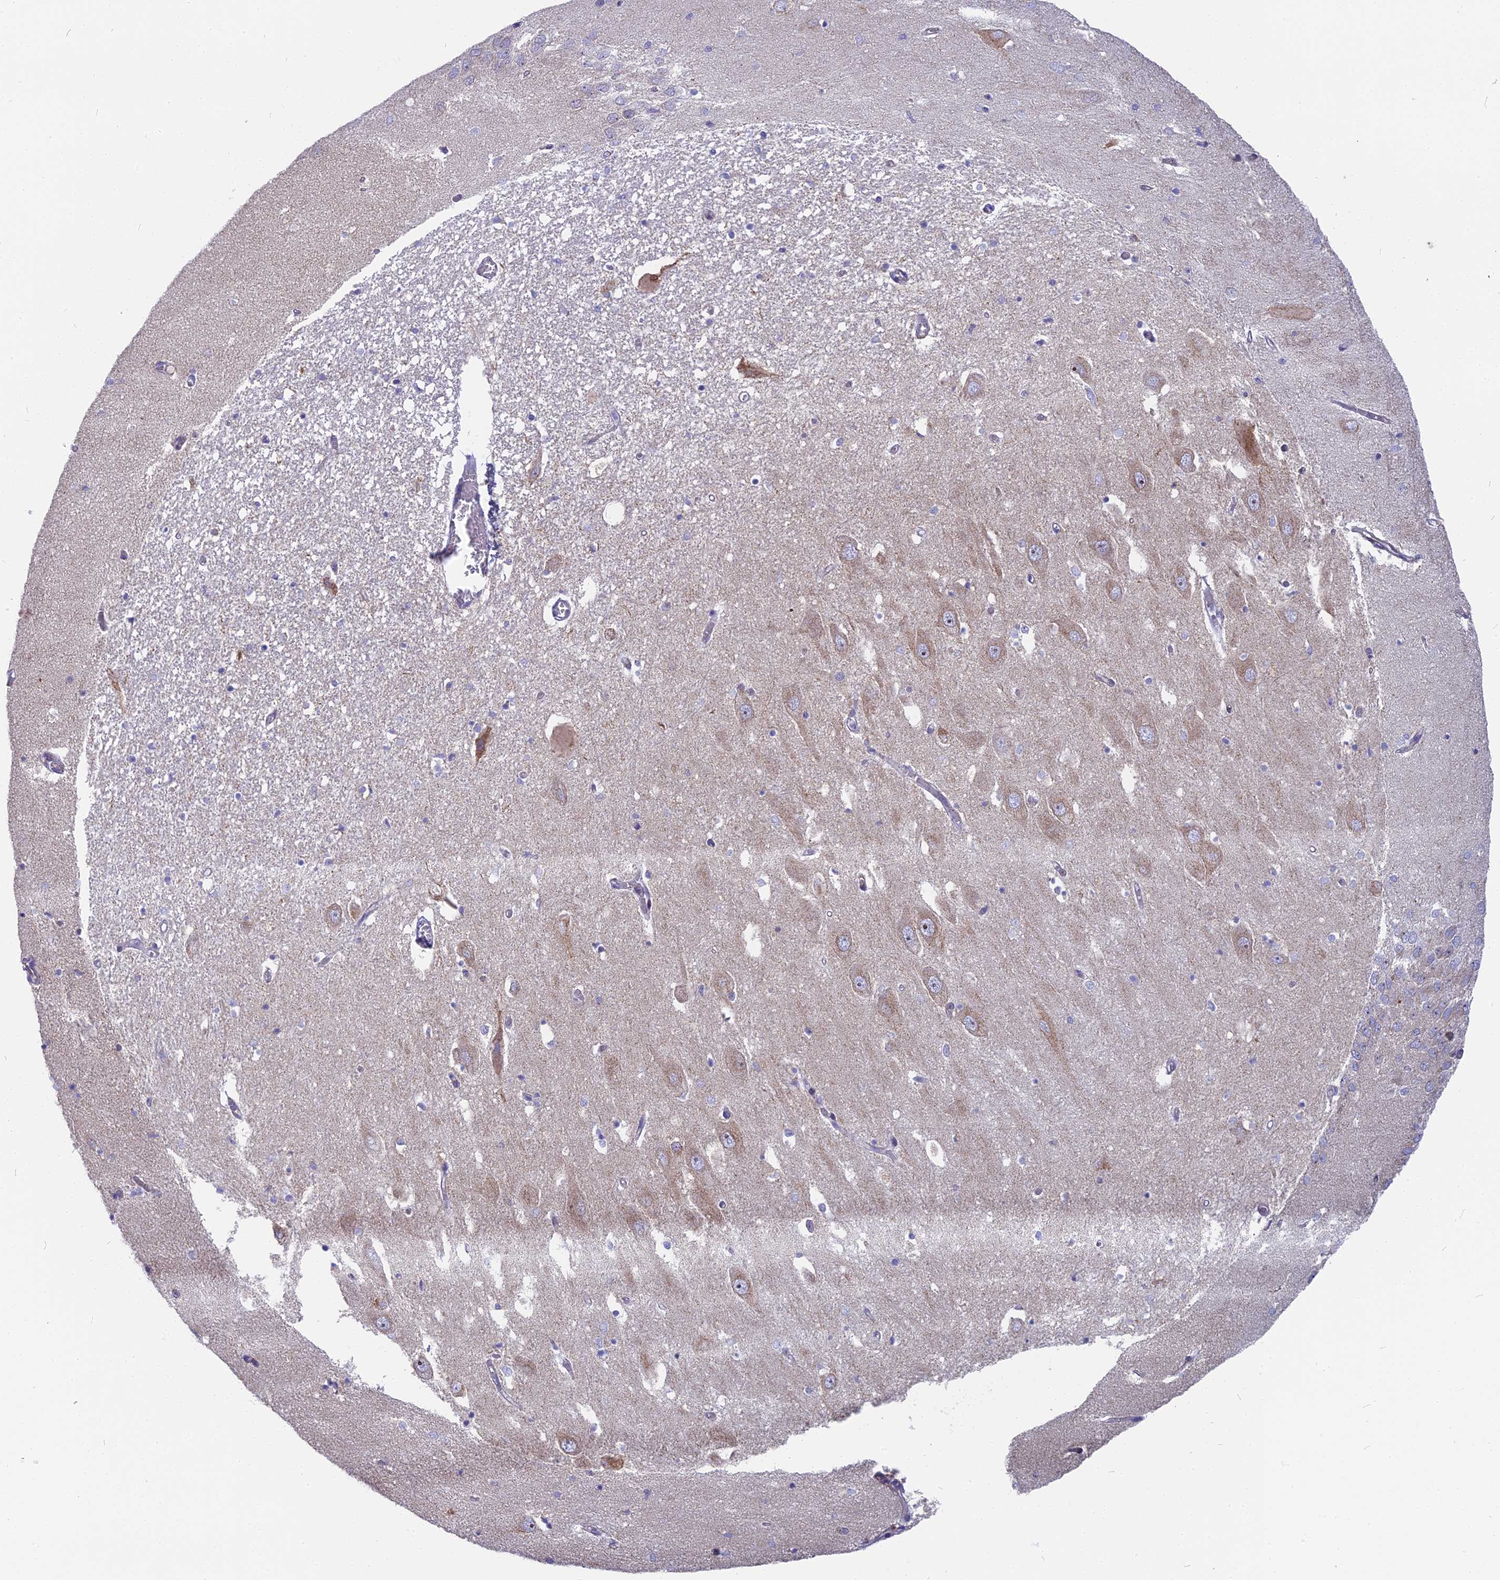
{"staining": {"intensity": "negative", "quantity": "none", "location": "none"}, "tissue": "hippocampus", "cell_type": "Glial cells", "image_type": "normal", "snomed": [{"axis": "morphology", "description": "Normal tissue, NOS"}, {"axis": "topography", "description": "Hippocampus"}], "caption": "Glial cells show no significant expression in normal hippocampus.", "gene": "DTWD1", "patient": {"sex": "female", "age": 64}}